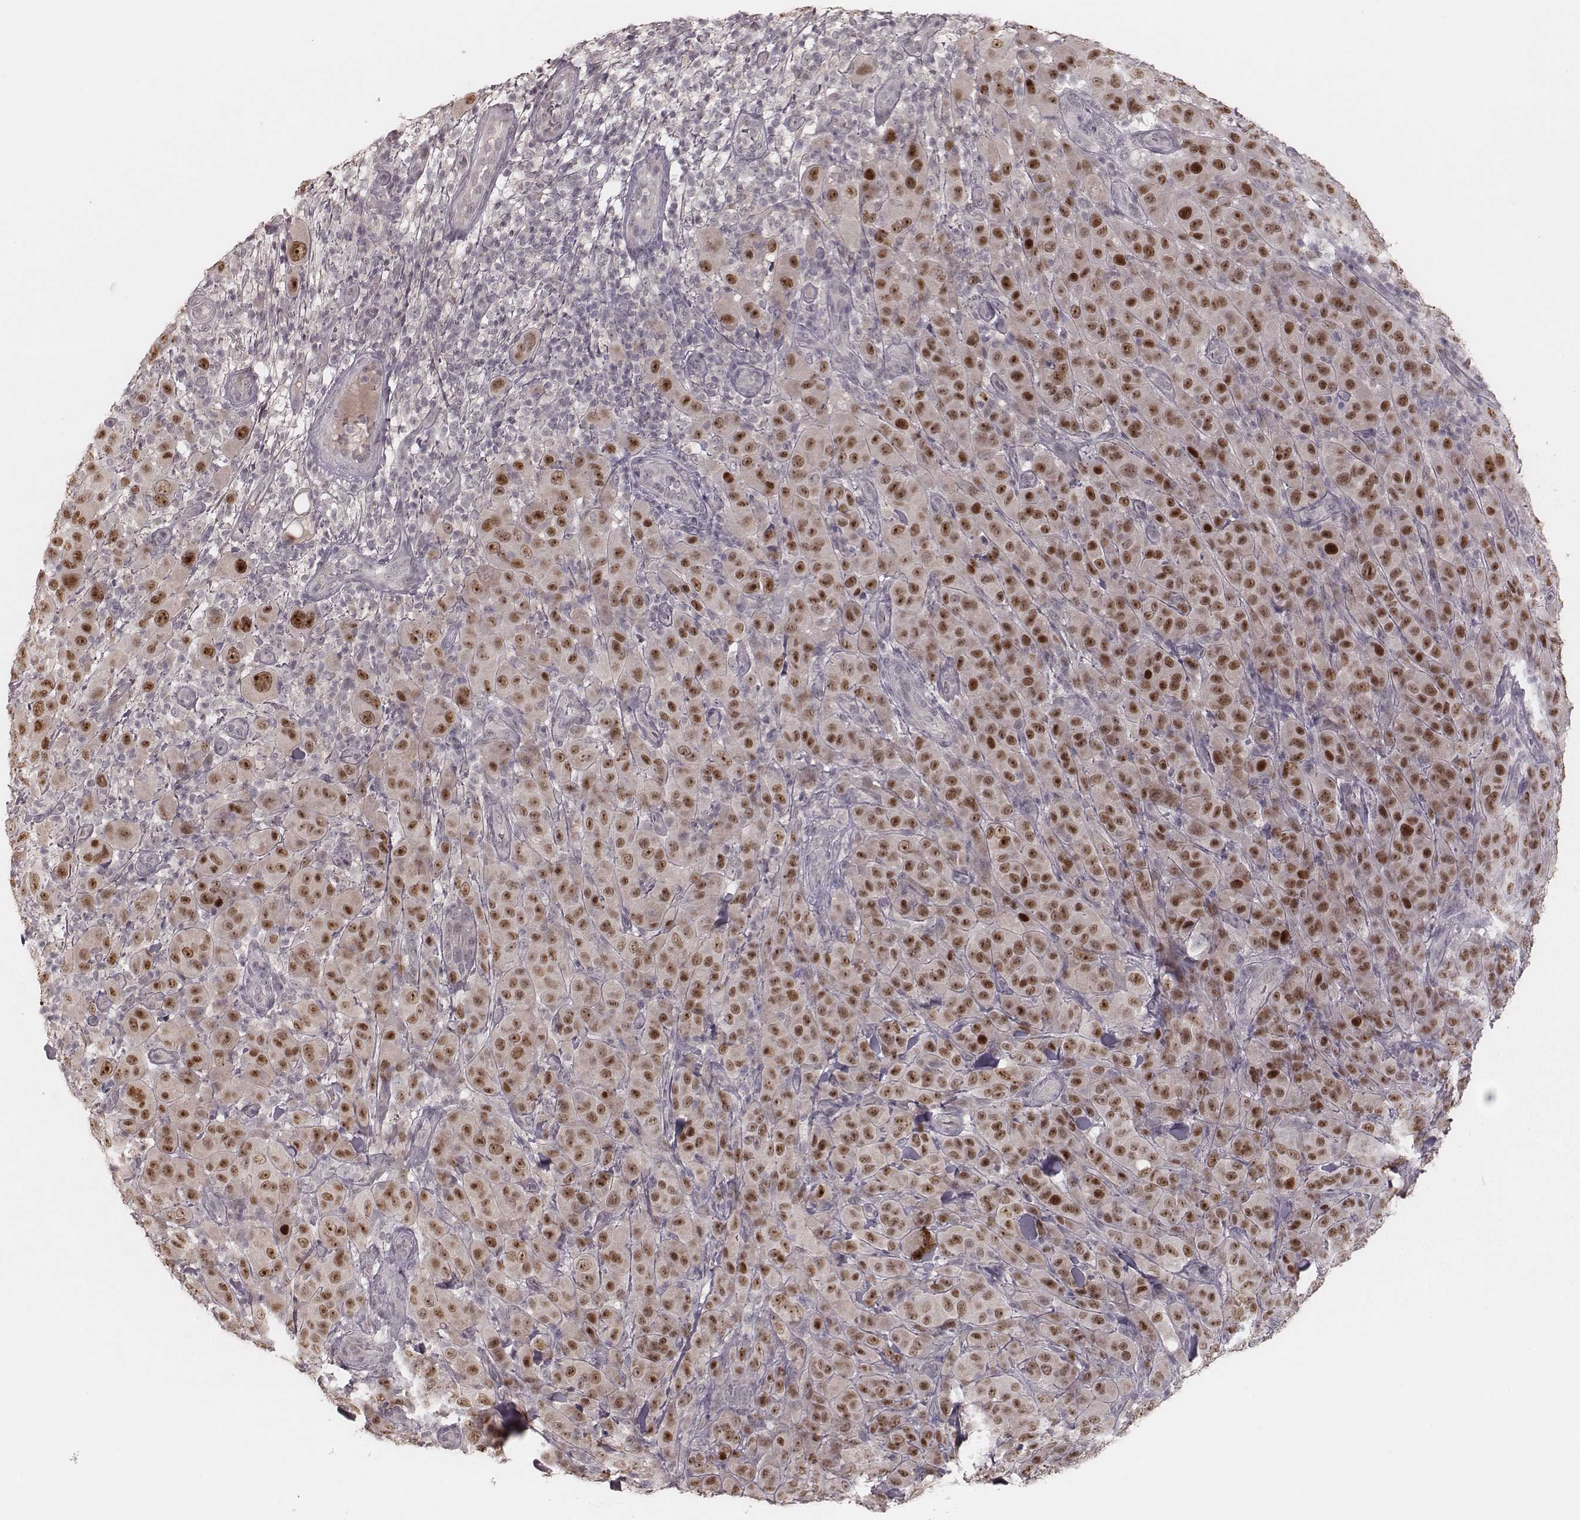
{"staining": {"intensity": "strong", "quantity": ">75%", "location": "nuclear"}, "tissue": "melanoma", "cell_type": "Tumor cells", "image_type": "cancer", "snomed": [{"axis": "morphology", "description": "Malignant melanoma, NOS"}, {"axis": "topography", "description": "Skin"}], "caption": "A high amount of strong nuclear expression is seen in about >75% of tumor cells in malignant melanoma tissue.", "gene": "FAM13B", "patient": {"sex": "female", "age": 87}}